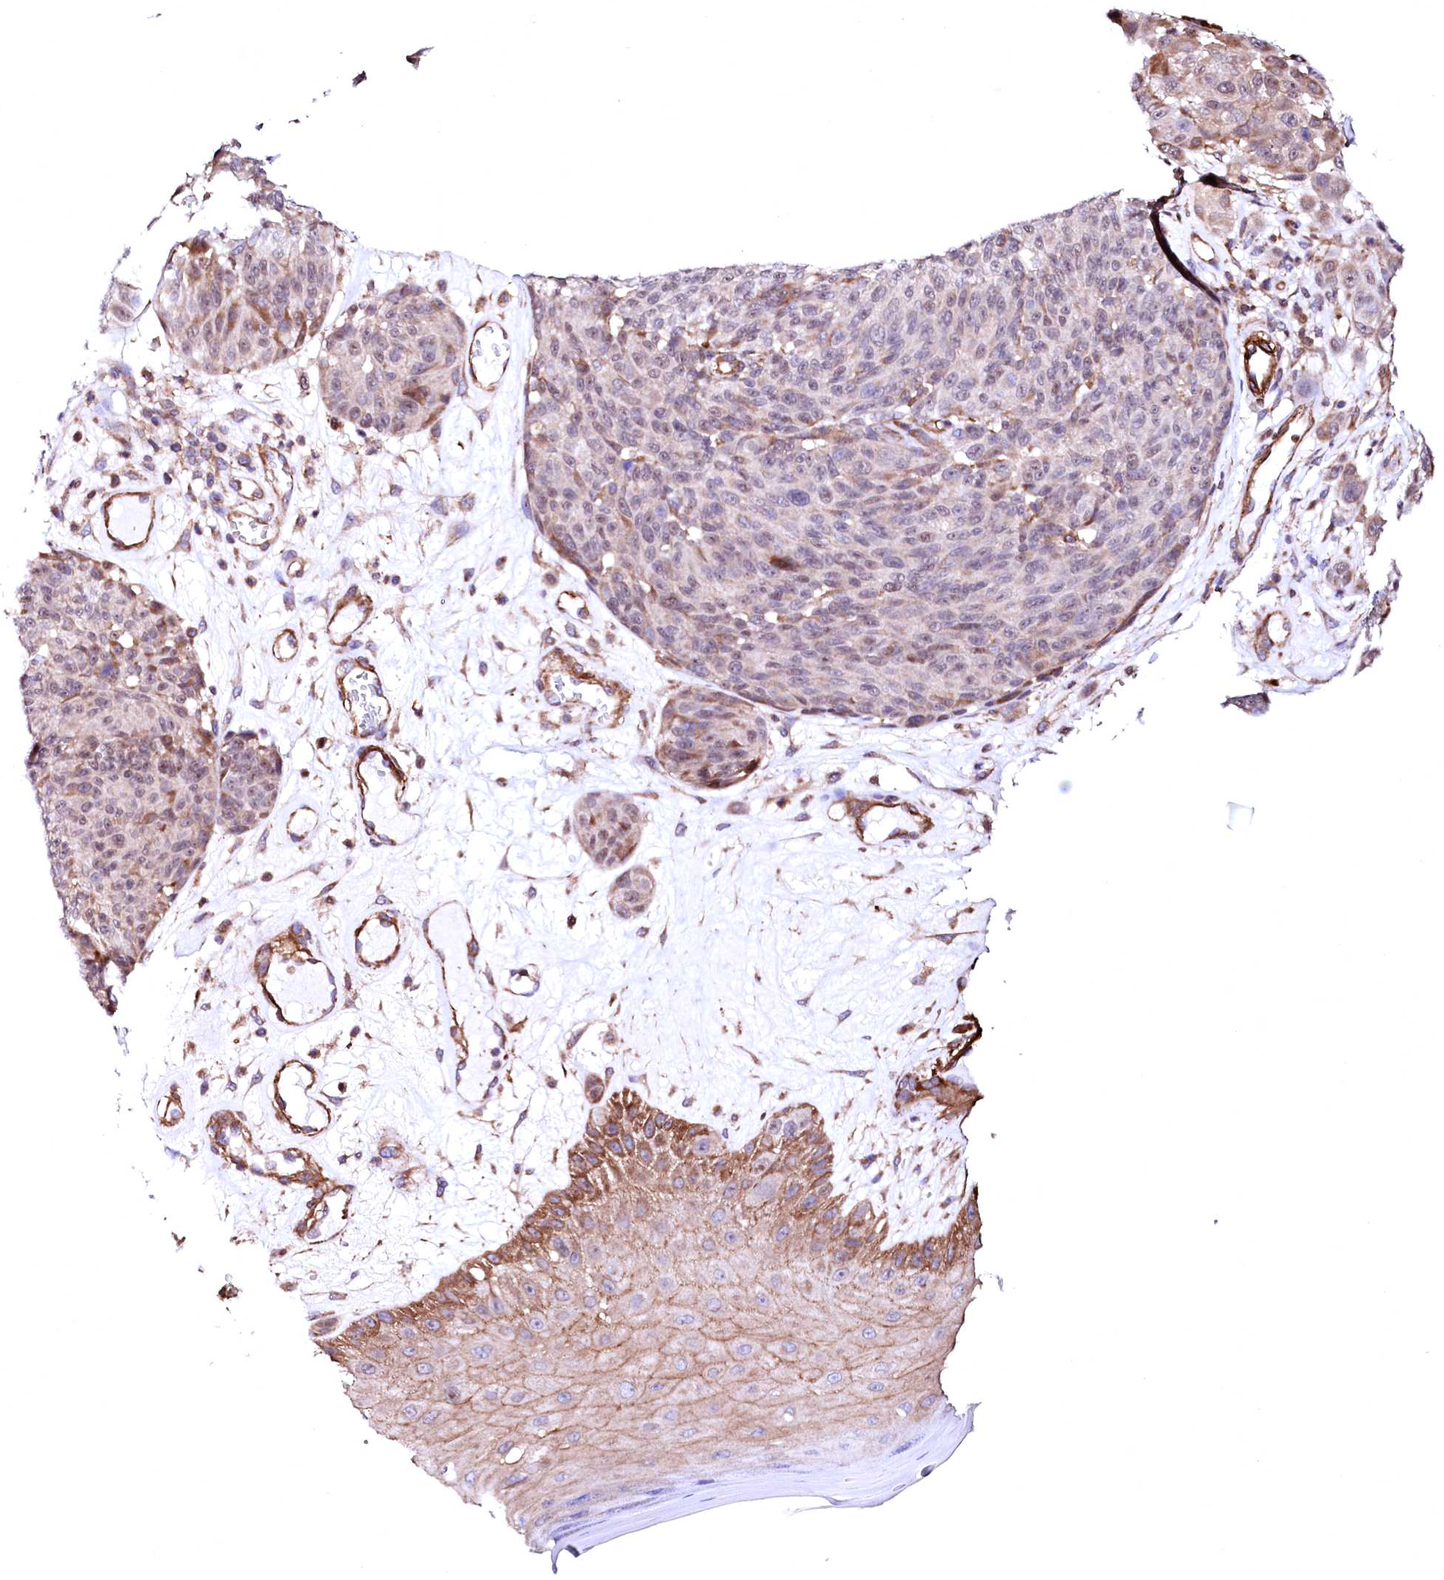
{"staining": {"intensity": "weak", "quantity": "<25%", "location": "cytoplasmic/membranous"}, "tissue": "melanoma", "cell_type": "Tumor cells", "image_type": "cancer", "snomed": [{"axis": "morphology", "description": "Malignant melanoma, NOS"}, {"axis": "topography", "description": "Skin"}], "caption": "Immunohistochemistry micrograph of neoplastic tissue: malignant melanoma stained with DAB (3,3'-diaminobenzidine) displays no significant protein positivity in tumor cells.", "gene": "GPR176", "patient": {"sex": "male", "age": 83}}